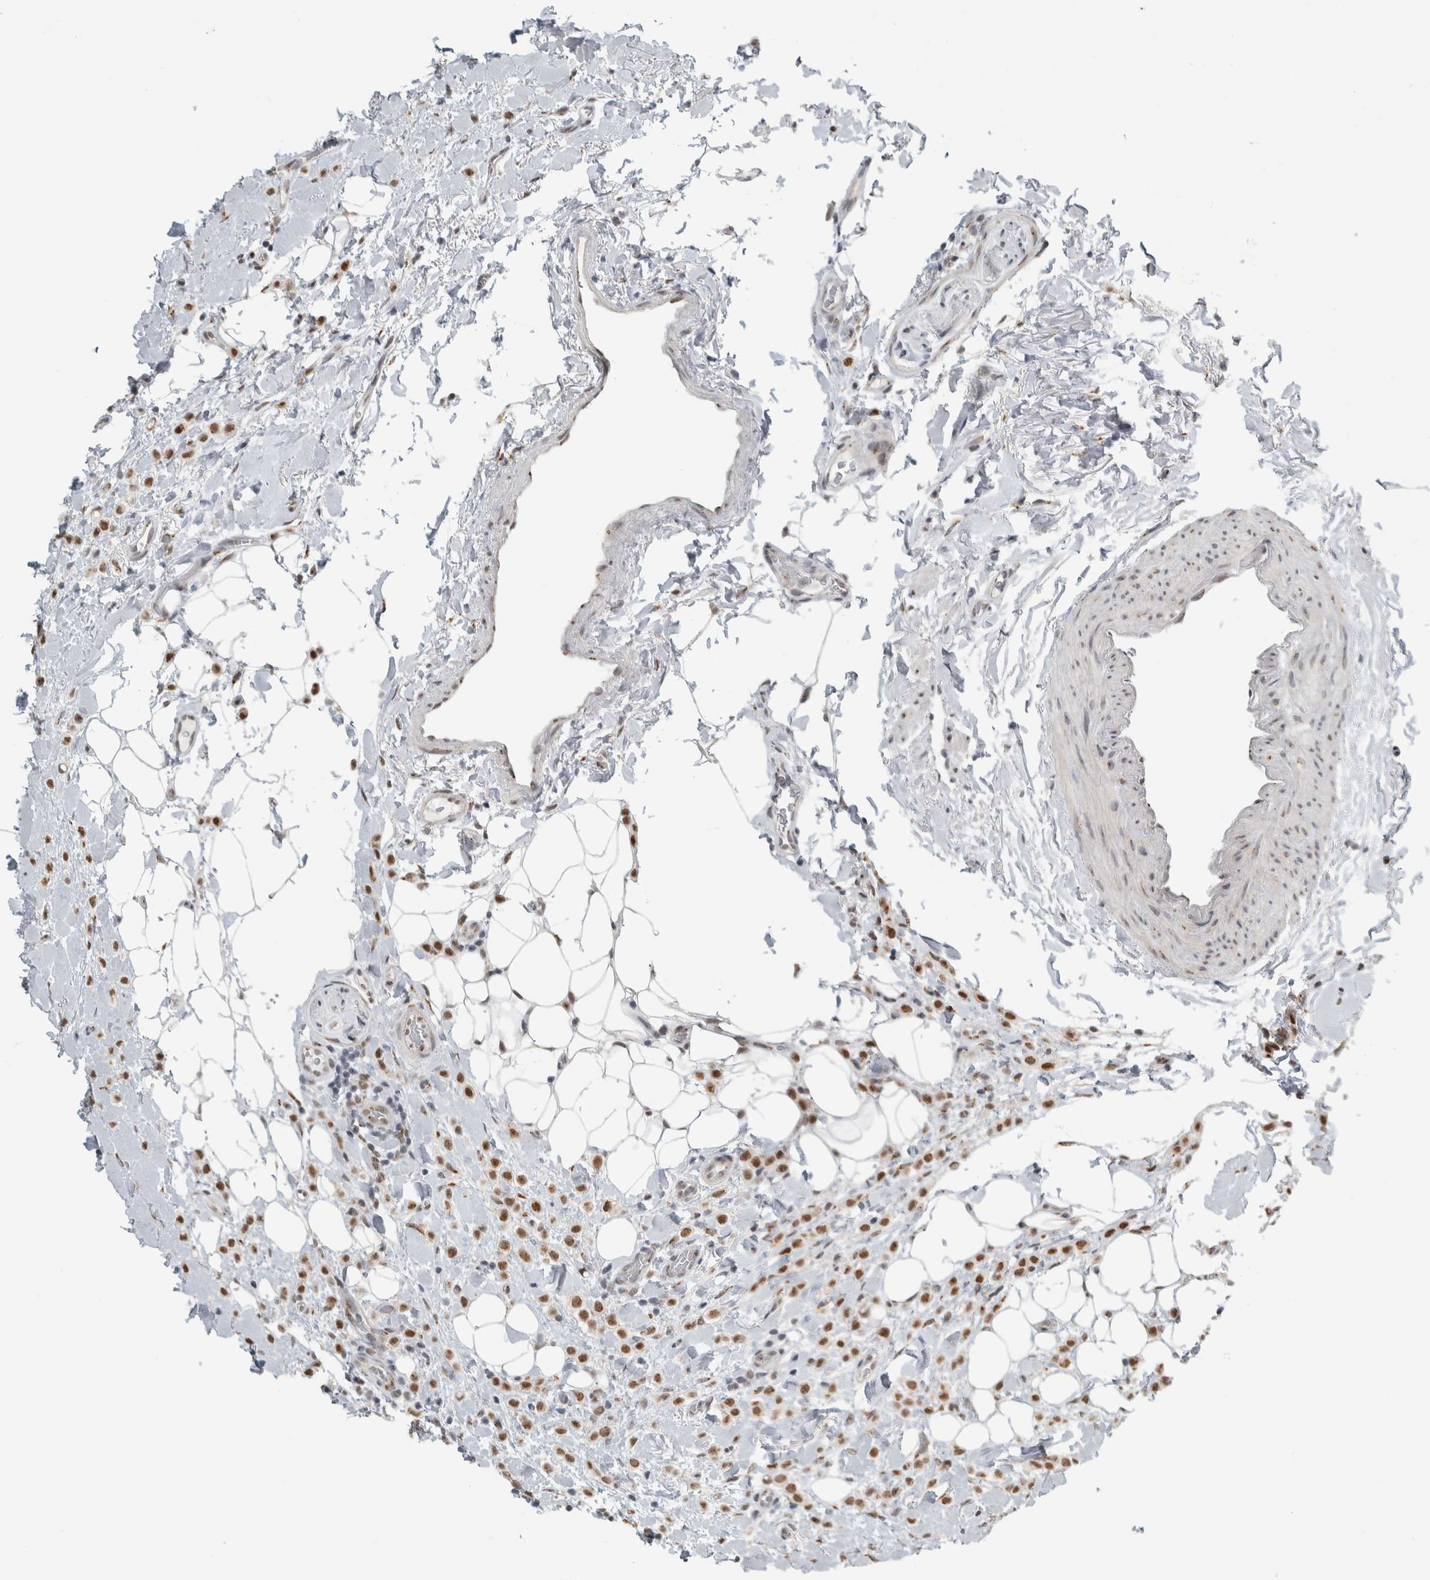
{"staining": {"intensity": "moderate", "quantity": ">75%", "location": "nuclear"}, "tissue": "breast cancer", "cell_type": "Tumor cells", "image_type": "cancer", "snomed": [{"axis": "morphology", "description": "Normal tissue, NOS"}, {"axis": "morphology", "description": "Lobular carcinoma"}, {"axis": "topography", "description": "Breast"}], "caption": "Immunohistochemistry photomicrograph of lobular carcinoma (breast) stained for a protein (brown), which reveals medium levels of moderate nuclear positivity in about >75% of tumor cells.", "gene": "ZMYND8", "patient": {"sex": "female", "age": 50}}